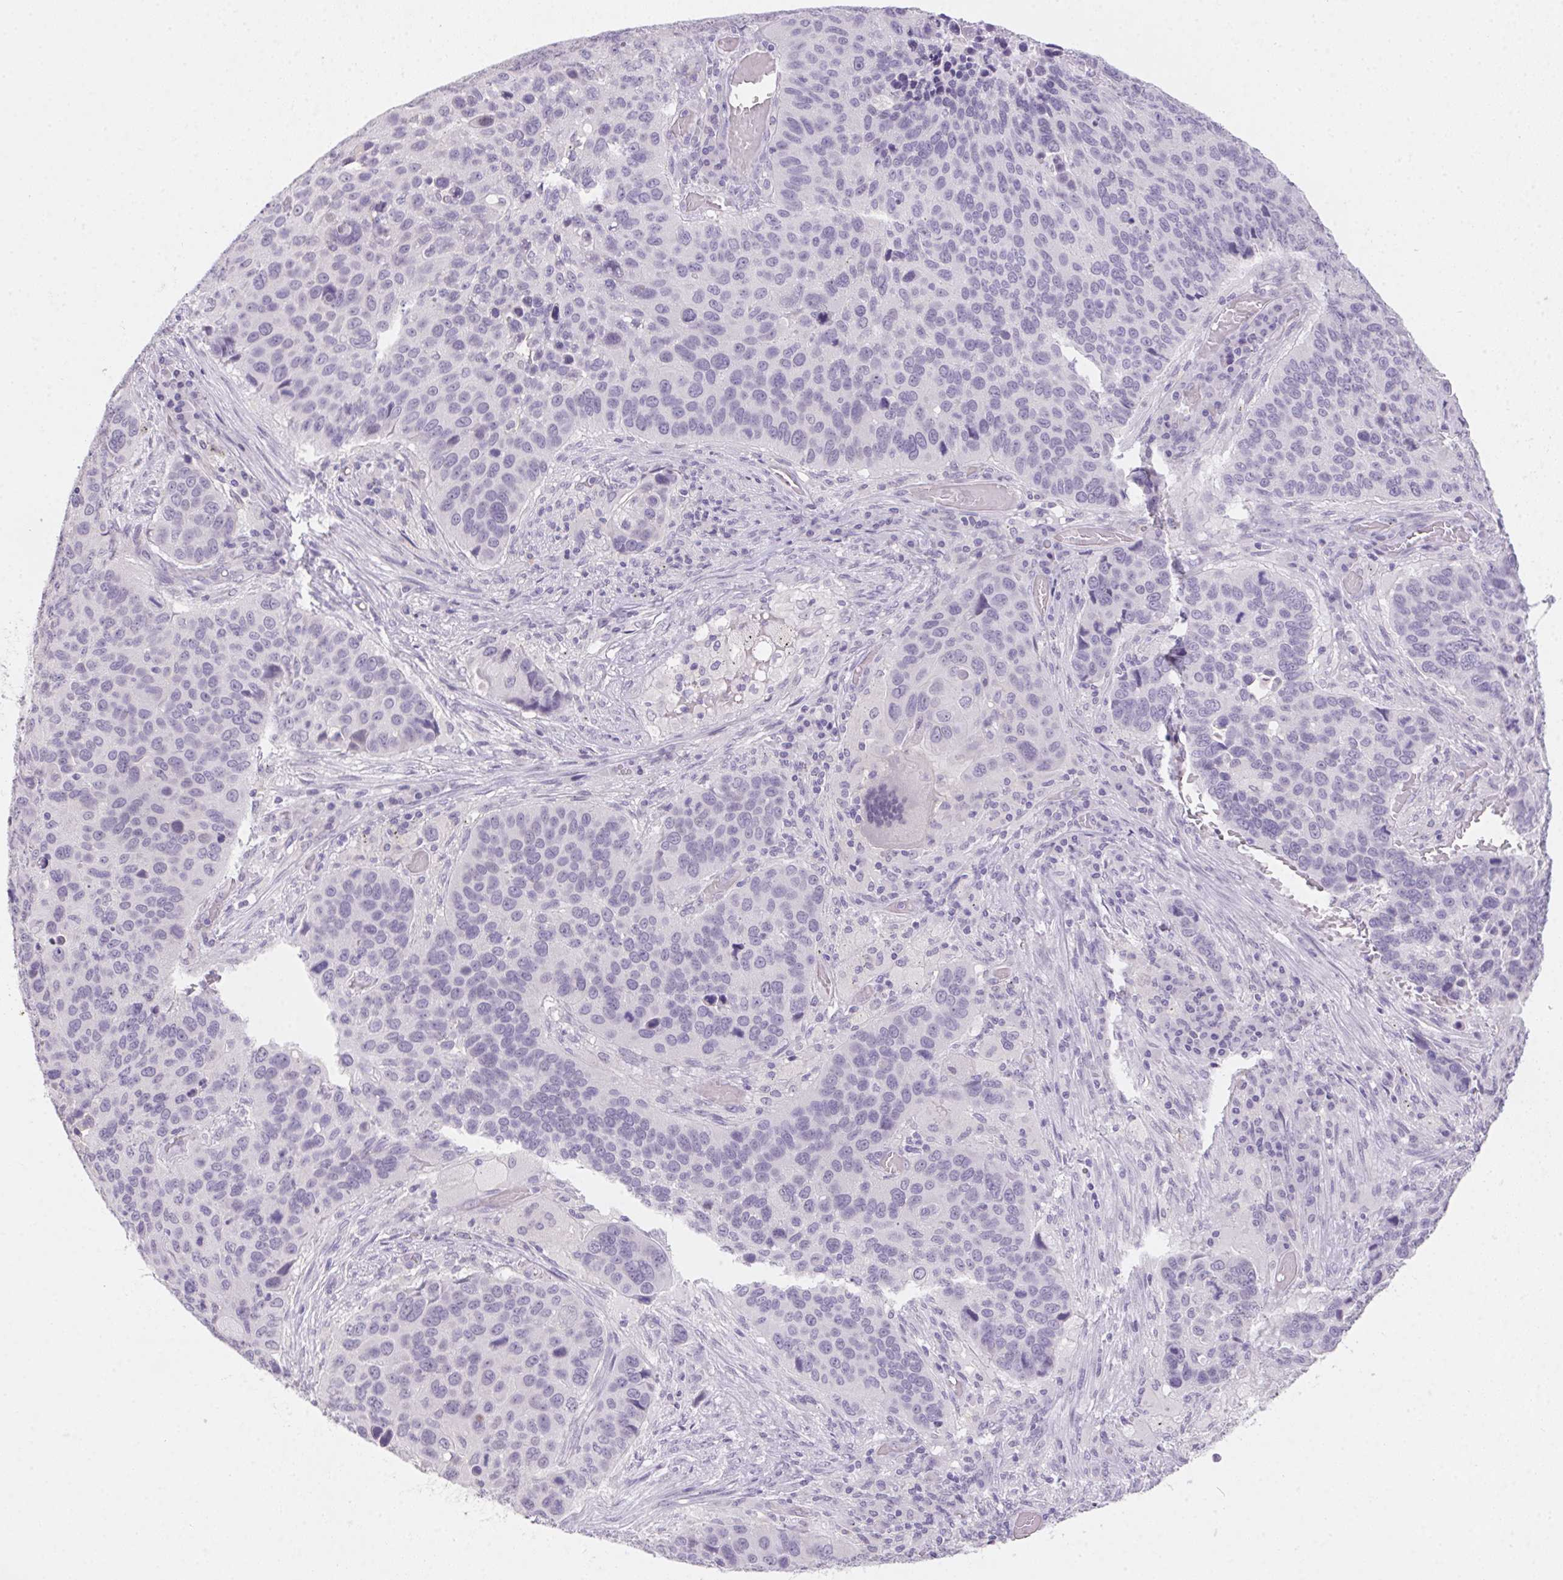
{"staining": {"intensity": "negative", "quantity": "none", "location": "none"}, "tissue": "lung cancer", "cell_type": "Tumor cells", "image_type": "cancer", "snomed": [{"axis": "morphology", "description": "Squamous cell carcinoma, NOS"}, {"axis": "topography", "description": "Lung"}], "caption": "DAB (3,3'-diaminobenzidine) immunohistochemical staining of human squamous cell carcinoma (lung) displays no significant expression in tumor cells.", "gene": "MORC1", "patient": {"sex": "male", "age": 68}}